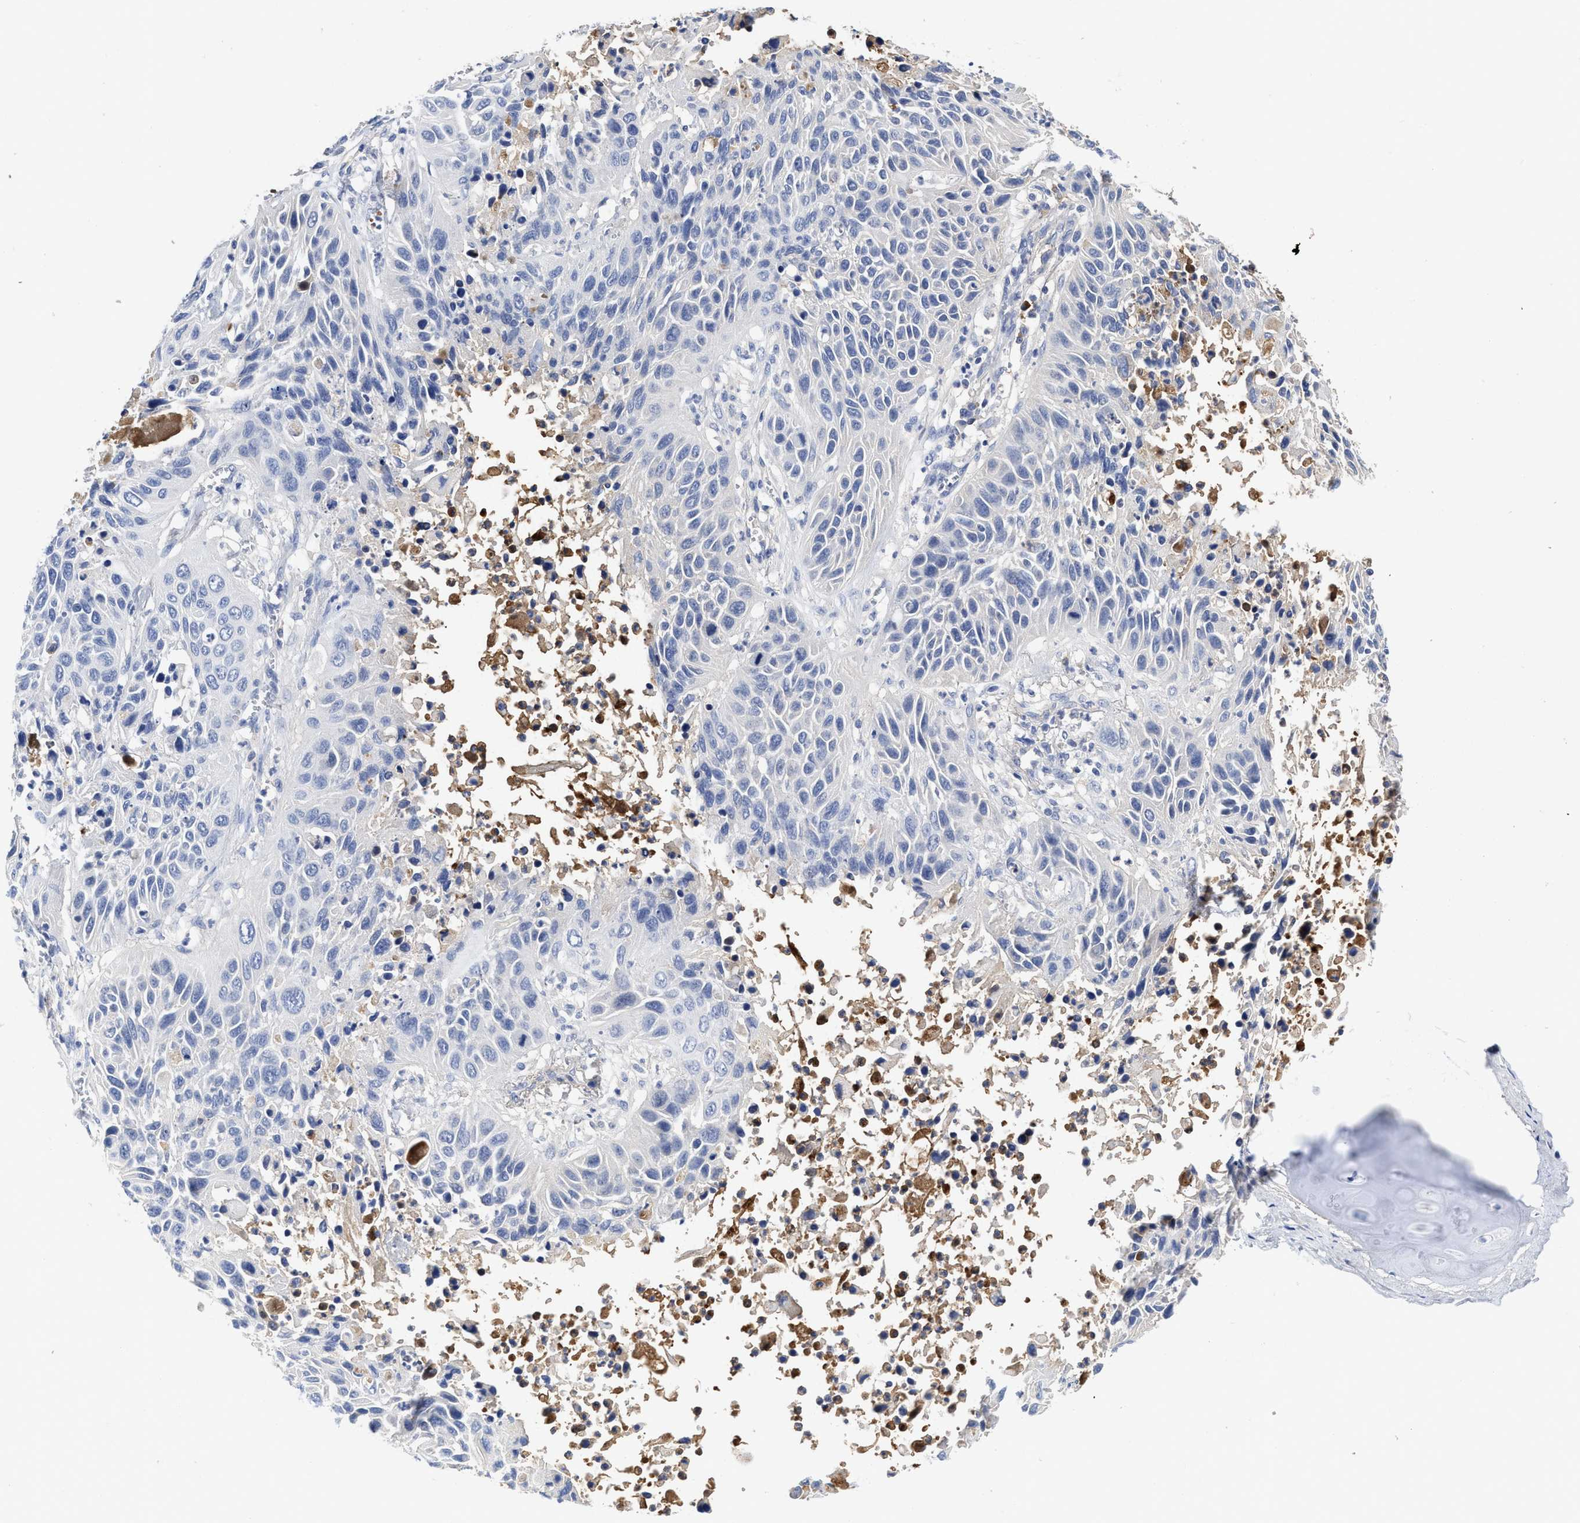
{"staining": {"intensity": "negative", "quantity": "none", "location": "none"}, "tissue": "lung cancer", "cell_type": "Tumor cells", "image_type": "cancer", "snomed": [{"axis": "morphology", "description": "Squamous cell carcinoma, NOS"}, {"axis": "topography", "description": "Lung"}], "caption": "High magnification brightfield microscopy of lung cancer stained with DAB (brown) and counterstained with hematoxylin (blue): tumor cells show no significant positivity.", "gene": "C2", "patient": {"sex": "female", "age": 76}}